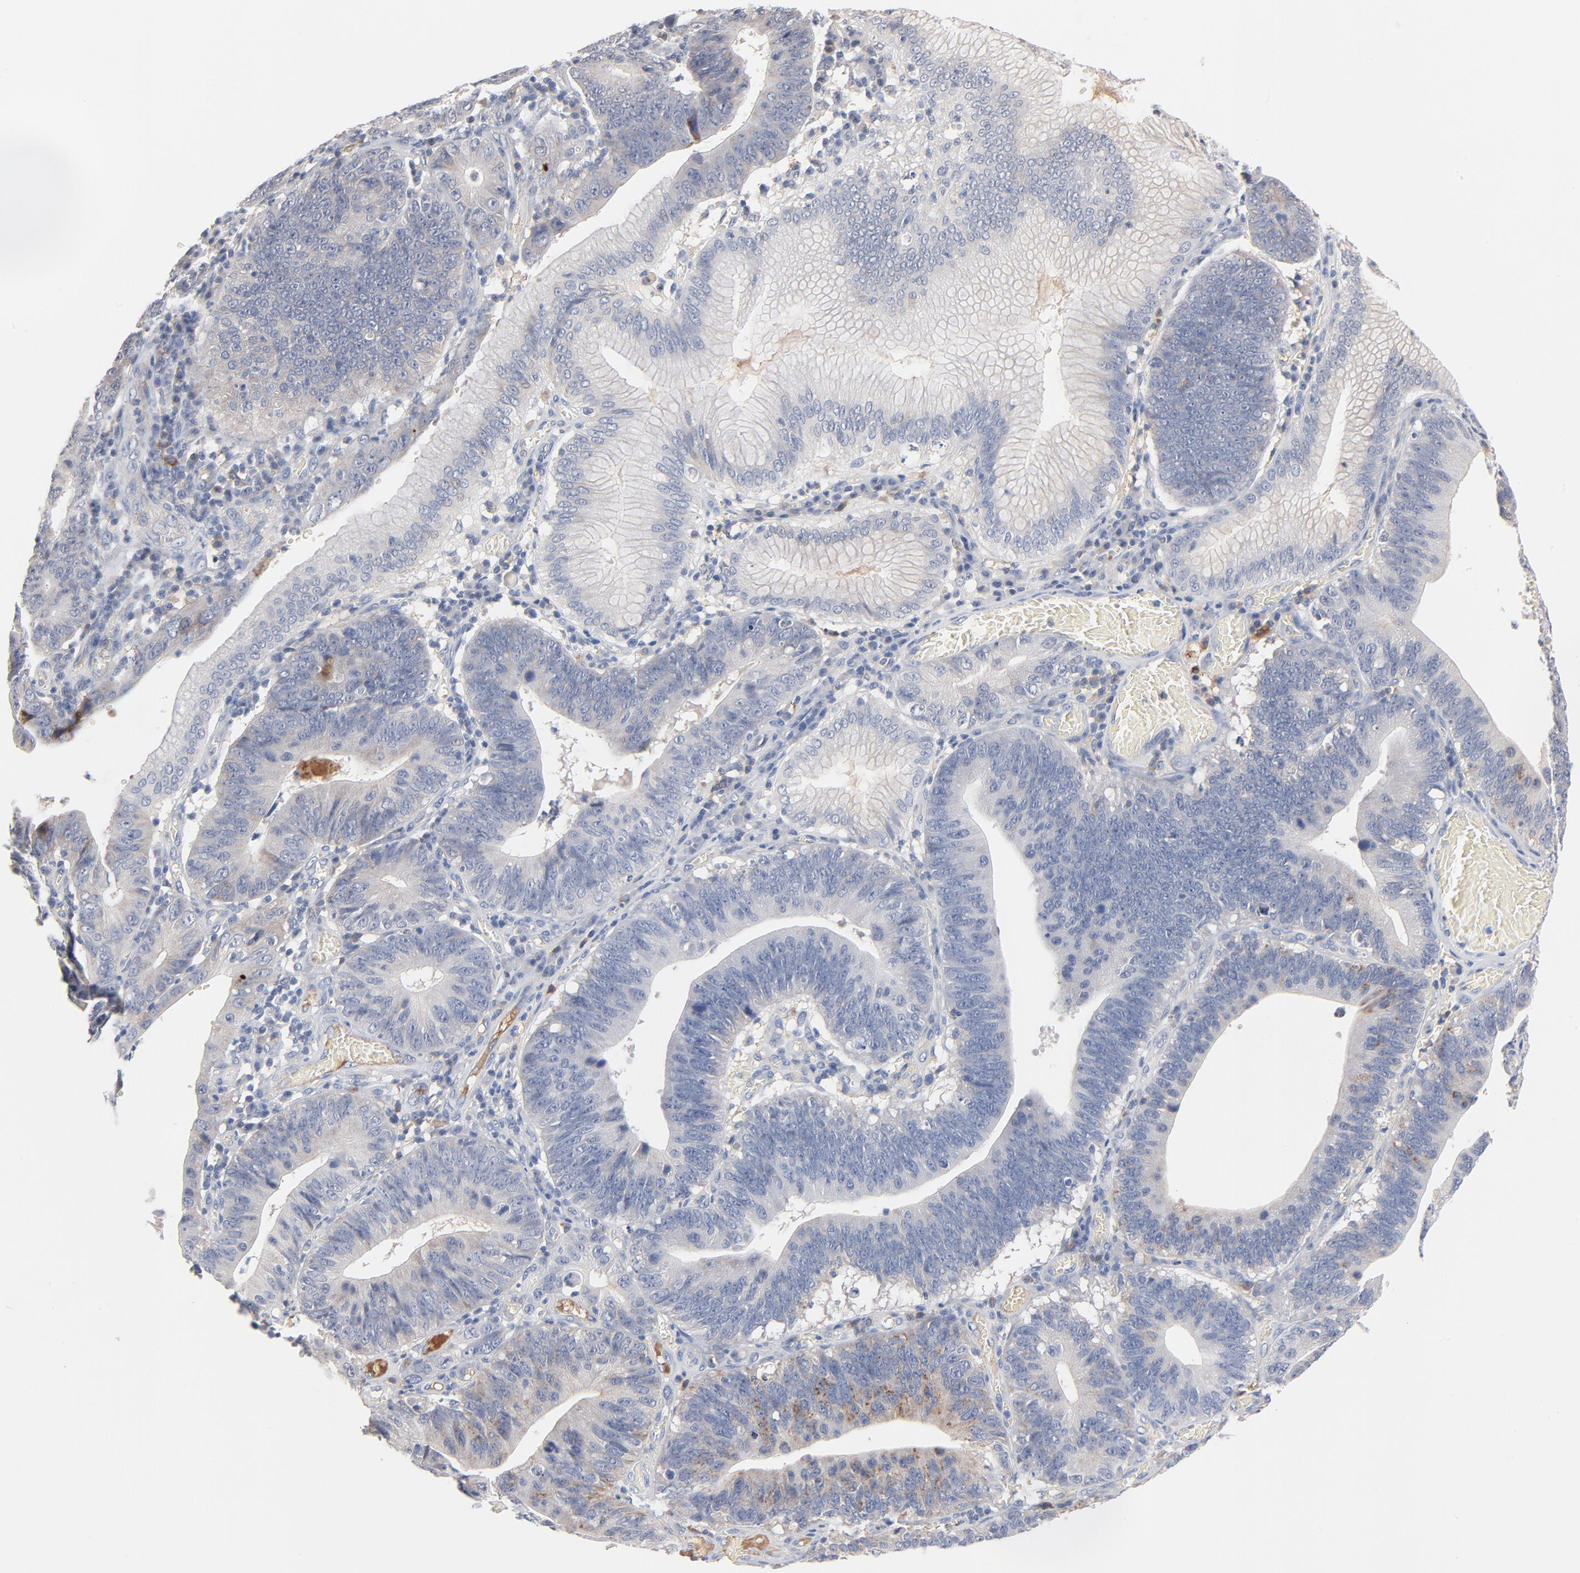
{"staining": {"intensity": "negative", "quantity": "none", "location": "none"}, "tissue": "stomach cancer", "cell_type": "Tumor cells", "image_type": "cancer", "snomed": [{"axis": "morphology", "description": "Adenocarcinoma, NOS"}, {"axis": "topography", "description": "Stomach"}, {"axis": "topography", "description": "Gastric cardia"}], "caption": "Stomach cancer was stained to show a protein in brown. There is no significant positivity in tumor cells. (DAB (3,3'-diaminobenzidine) immunohistochemistry (IHC) with hematoxylin counter stain).", "gene": "SERPINA4", "patient": {"sex": "male", "age": 59}}